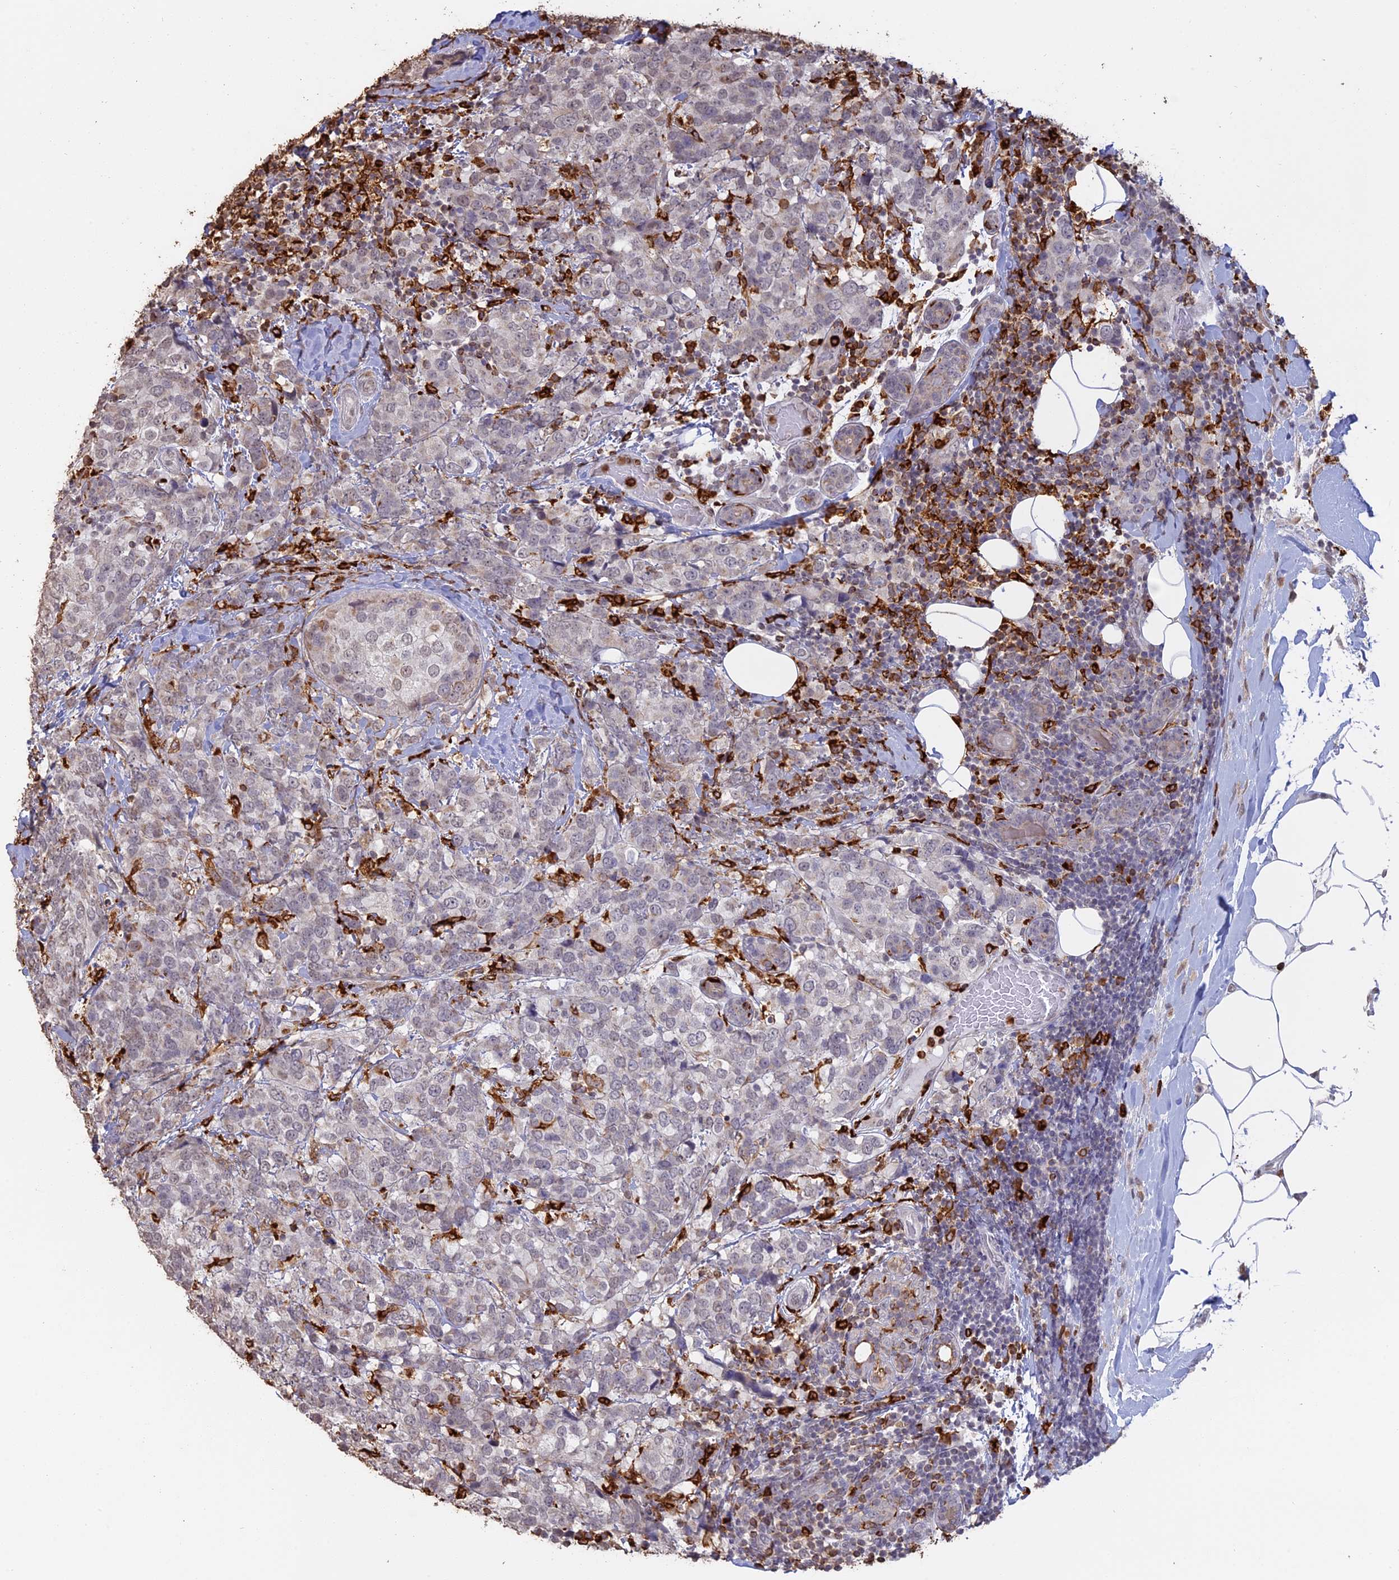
{"staining": {"intensity": "negative", "quantity": "none", "location": "none"}, "tissue": "breast cancer", "cell_type": "Tumor cells", "image_type": "cancer", "snomed": [{"axis": "morphology", "description": "Lobular carcinoma"}, {"axis": "topography", "description": "Breast"}], "caption": "The IHC micrograph has no significant staining in tumor cells of breast cancer (lobular carcinoma) tissue.", "gene": "APOBR", "patient": {"sex": "female", "age": 59}}